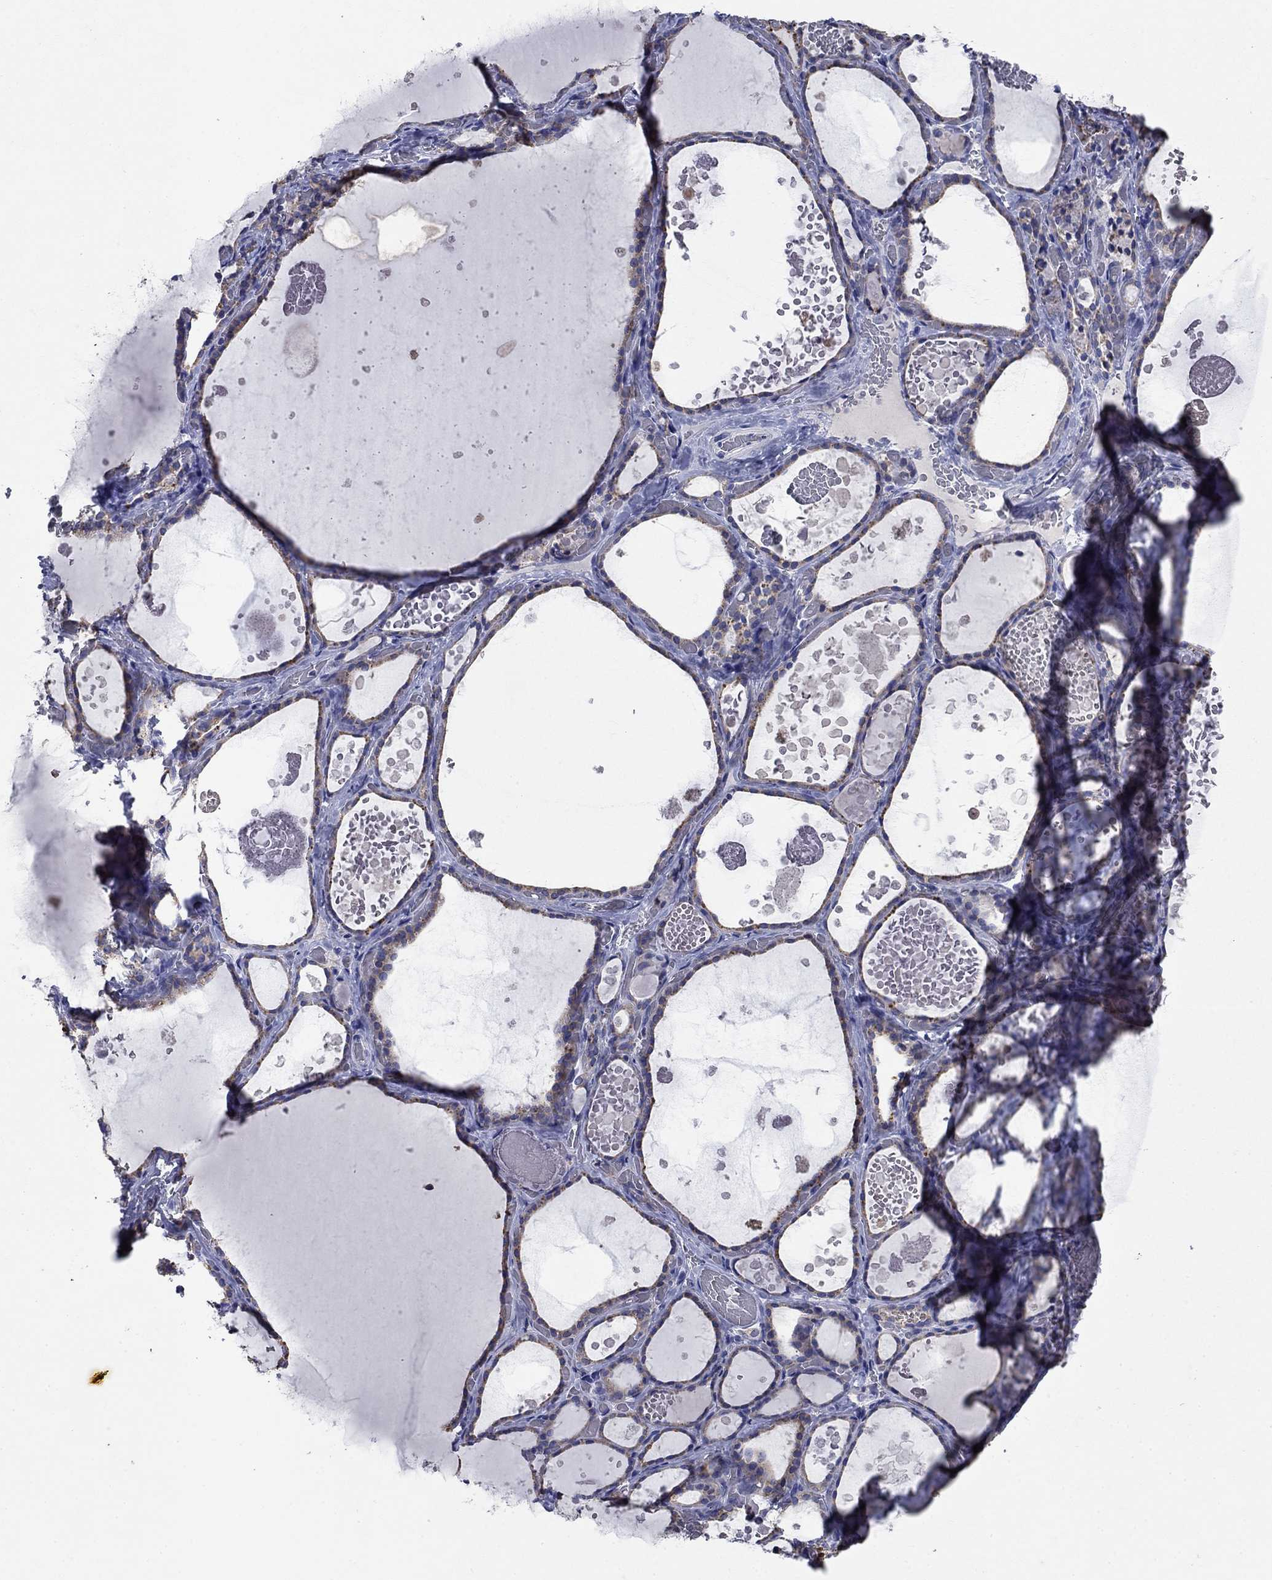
{"staining": {"intensity": "weak", "quantity": "25%-75%", "location": "cytoplasmic/membranous"}, "tissue": "thyroid gland", "cell_type": "Glandular cells", "image_type": "normal", "snomed": [{"axis": "morphology", "description": "Normal tissue, NOS"}, {"axis": "topography", "description": "Thyroid gland"}], "caption": "Immunohistochemical staining of benign thyroid gland reveals 25%-75% levels of weak cytoplasmic/membranous protein positivity in about 25%-75% of glandular cells. Ihc stains the protein in brown and the nuclei are stained blue.", "gene": "SULT2B1", "patient": {"sex": "female", "age": 56}}